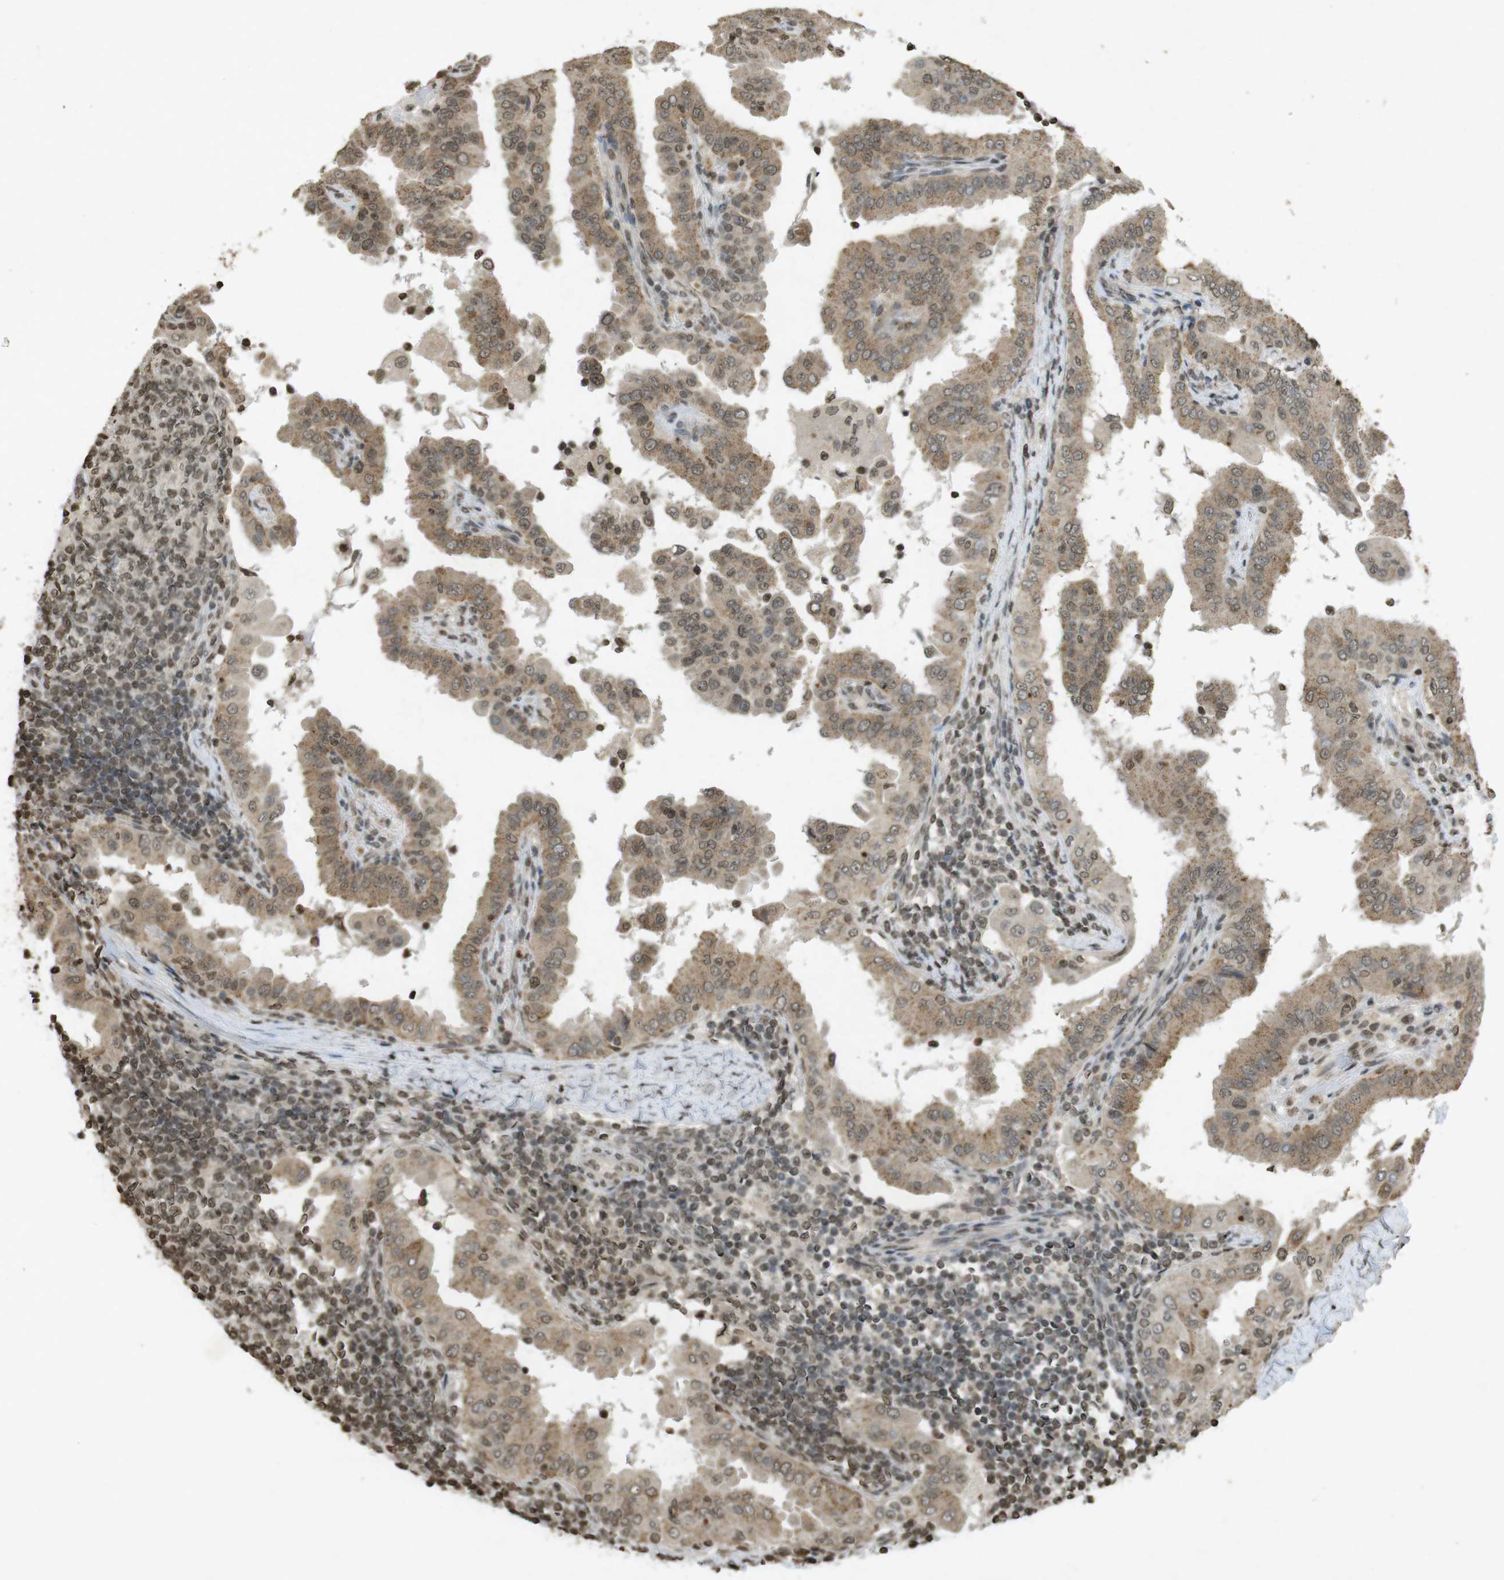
{"staining": {"intensity": "moderate", "quantity": ">75%", "location": "cytoplasmic/membranous,nuclear"}, "tissue": "thyroid cancer", "cell_type": "Tumor cells", "image_type": "cancer", "snomed": [{"axis": "morphology", "description": "Papillary adenocarcinoma, NOS"}, {"axis": "topography", "description": "Thyroid gland"}], "caption": "There is medium levels of moderate cytoplasmic/membranous and nuclear staining in tumor cells of papillary adenocarcinoma (thyroid), as demonstrated by immunohistochemical staining (brown color).", "gene": "ORC4", "patient": {"sex": "male", "age": 33}}